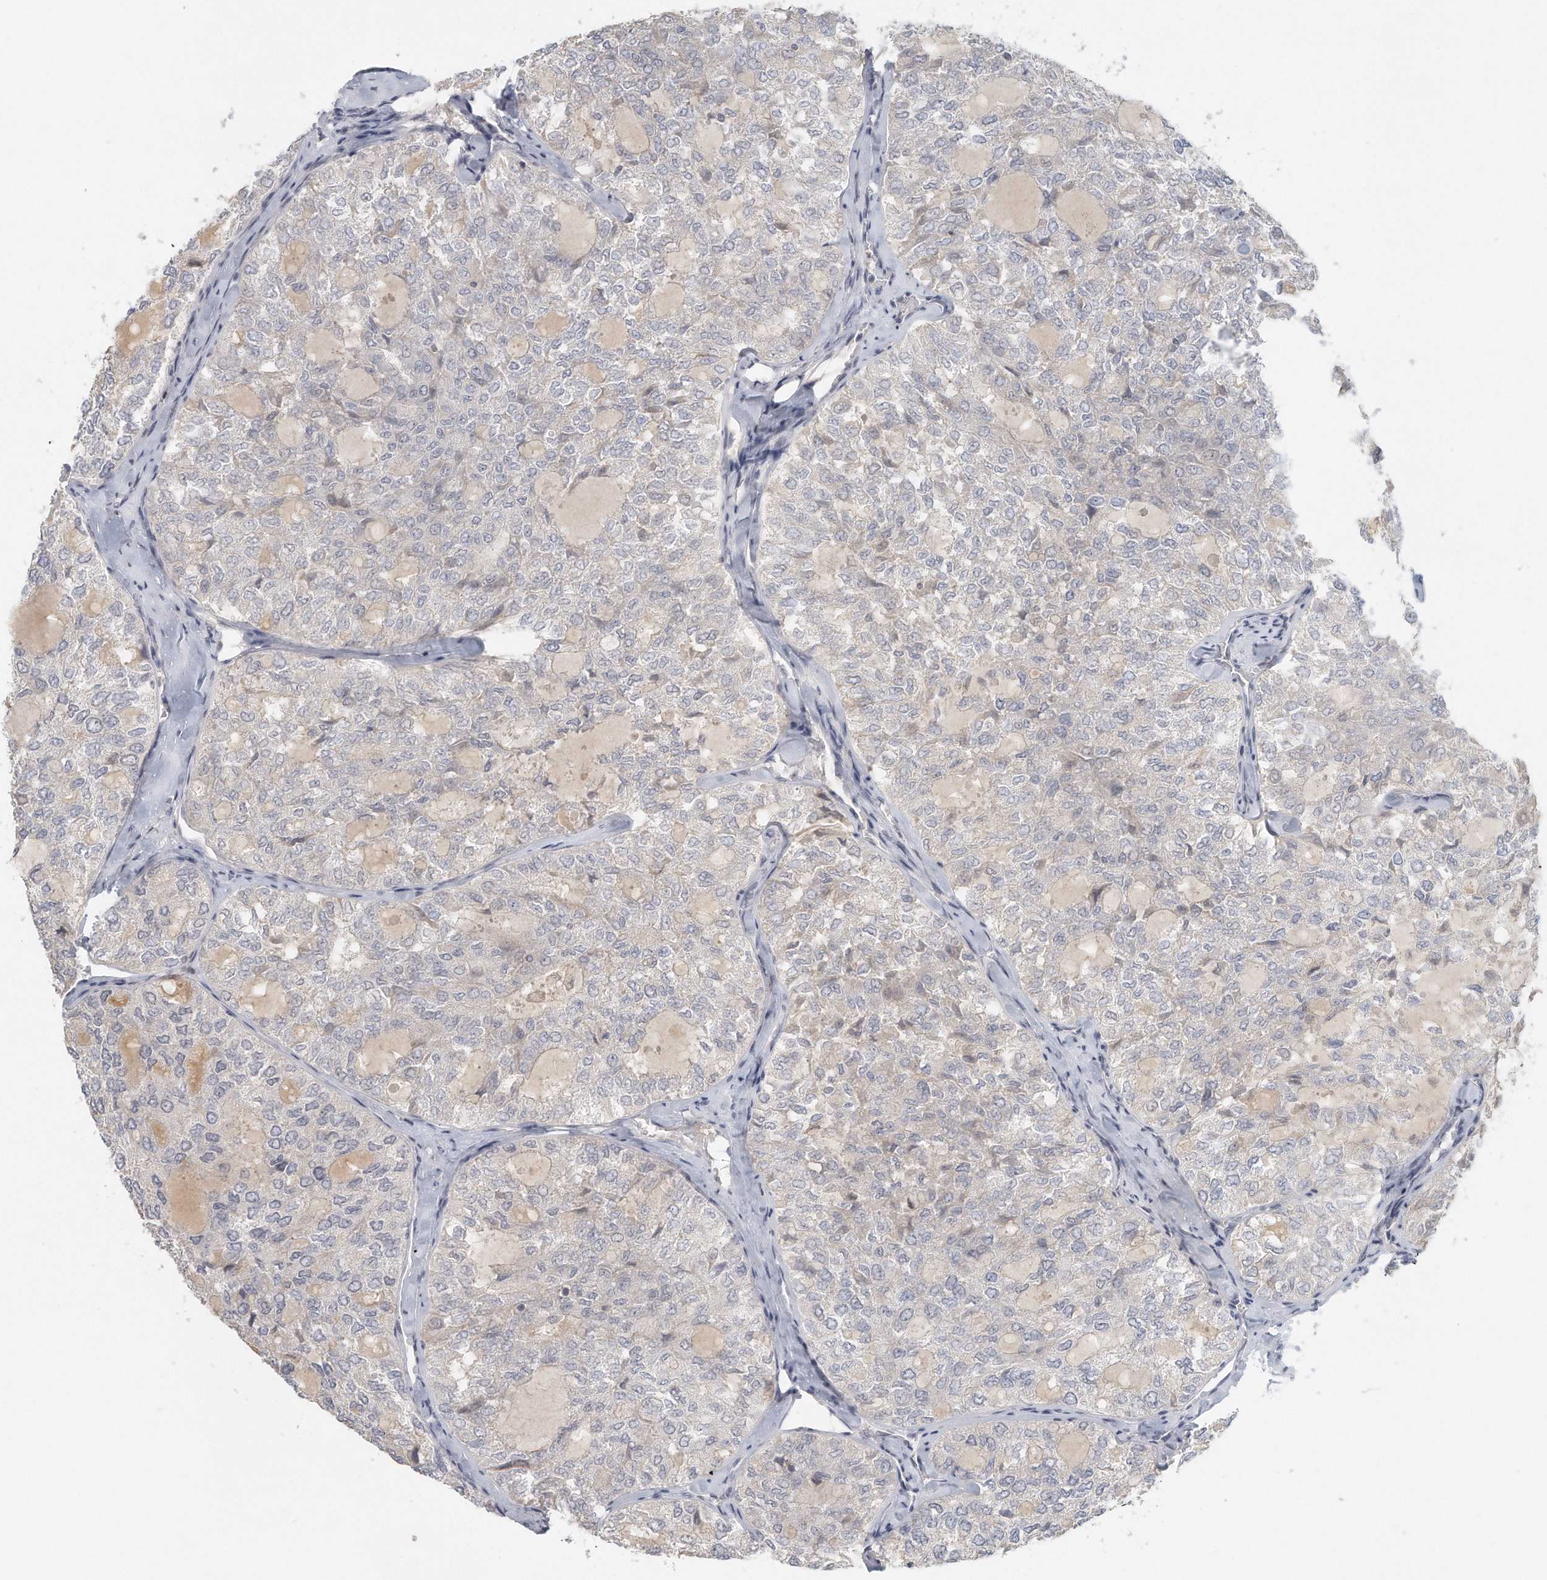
{"staining": {"intensity": "negative", "quantity": "none", "location": "none"}, "tissue": "thyroid cancer", "cell_type": "Tumor cells", "image_type": "cancer", "snomed": [{"axis": "morphology", "description": "Follicular adenoma carcinoma, NOS"}, {"axis": "topography", "description": "Thyroid gland"}], "caption": "DAB (3,3'-diaminobenzidine) immunohistochemical staining of human thyroid follicular adenoma carcinoma demonstrates no significant staining in tumor cells.", "gene": "DDX43", "patient": {"sex": "male", "age": 75}}